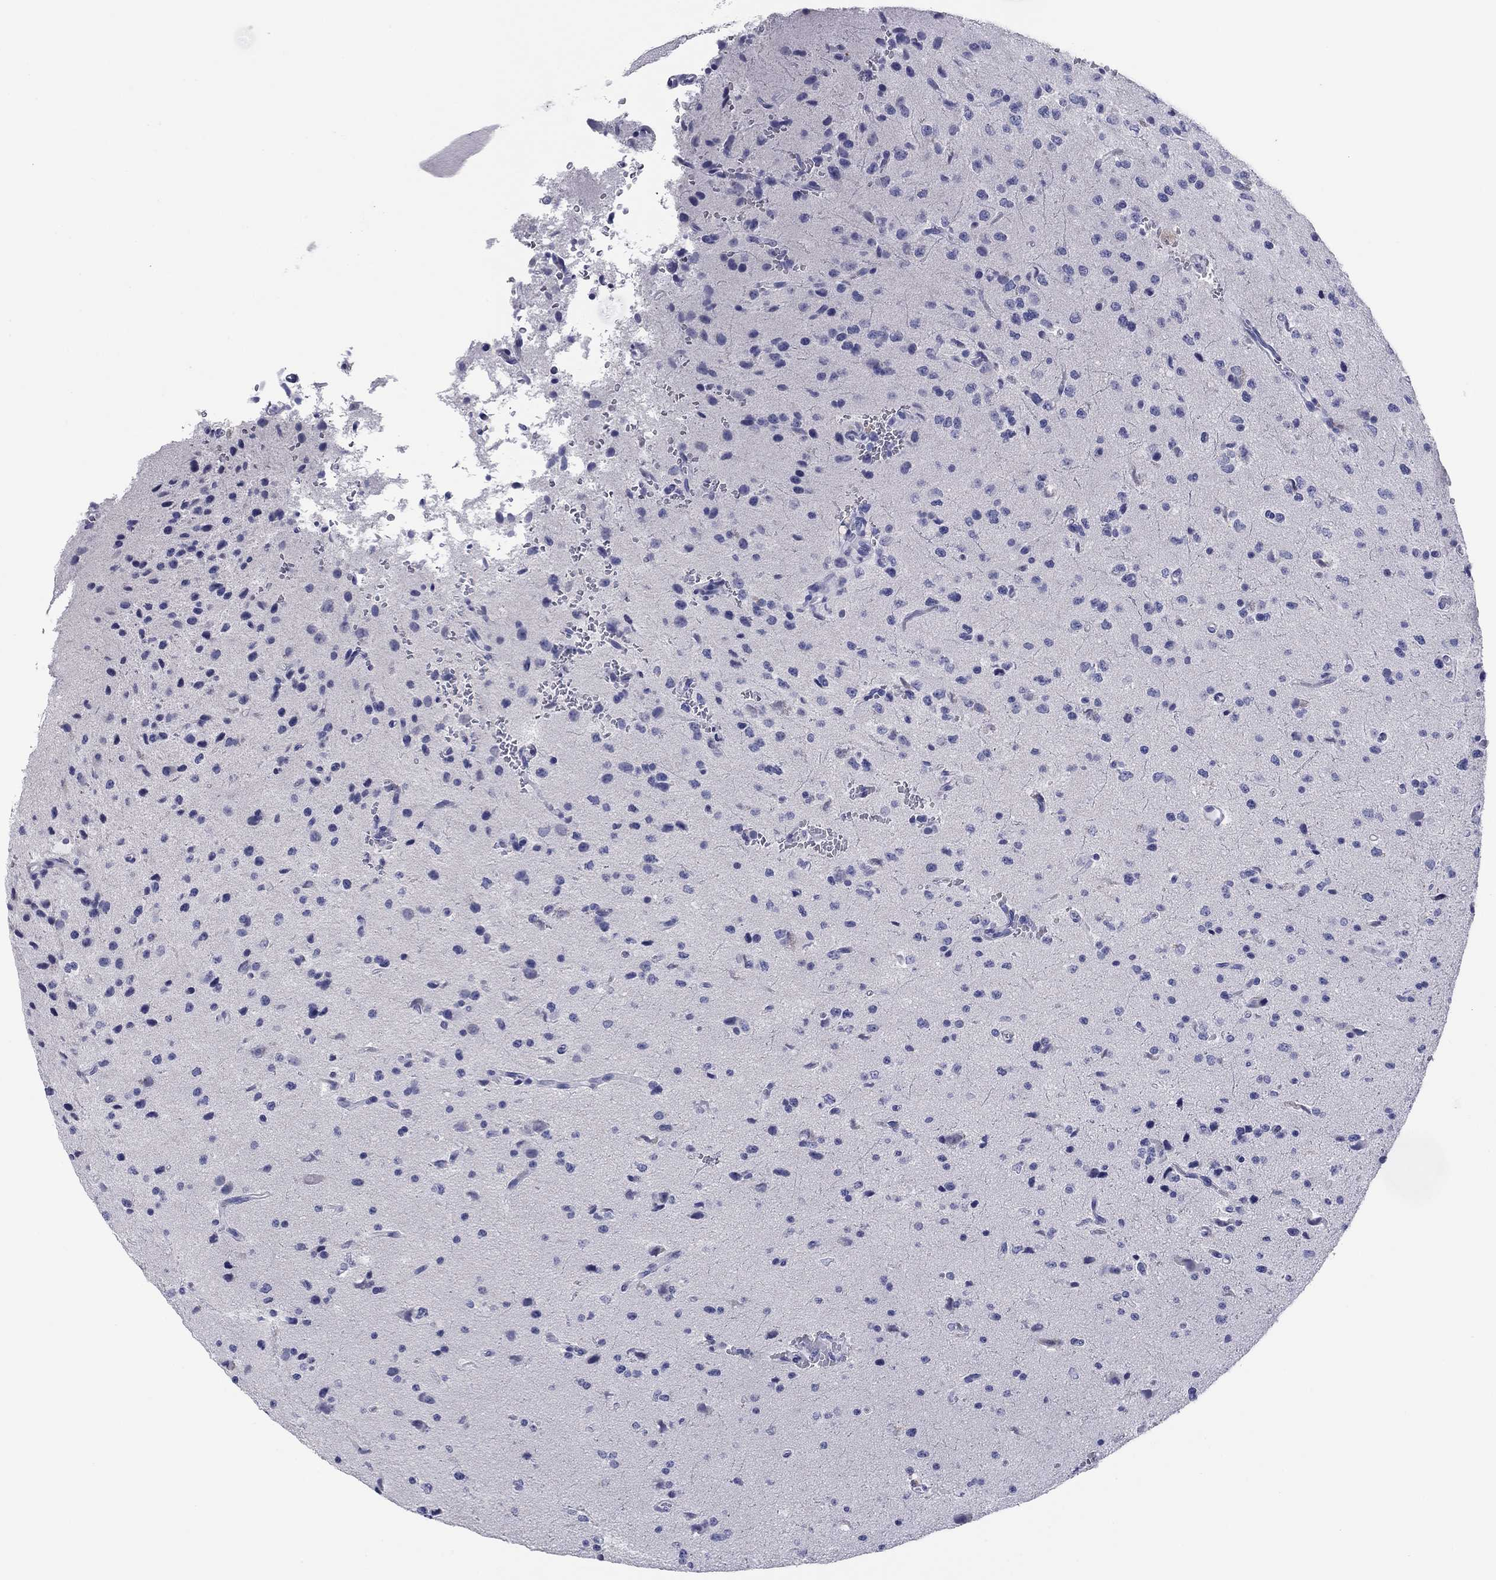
{"staining": {"intensity": "negative", "quantity": "none", "location": "none"}, "tissue": "glioma", "cell_type": "Tumor cells", "image_type": "cancer", "snomed": [{"axis": "morphology", "description": "Glioma, malignant, Low grade"}, {"axis": "topography", "description": "Brain"}], "caption": "A histopathology image of malignant glioma (low-grade) stained for a protein displays no brown staining in tumor cells.", "gene": "ABCC2", "patient": {"sex": "male", "age": 41}}